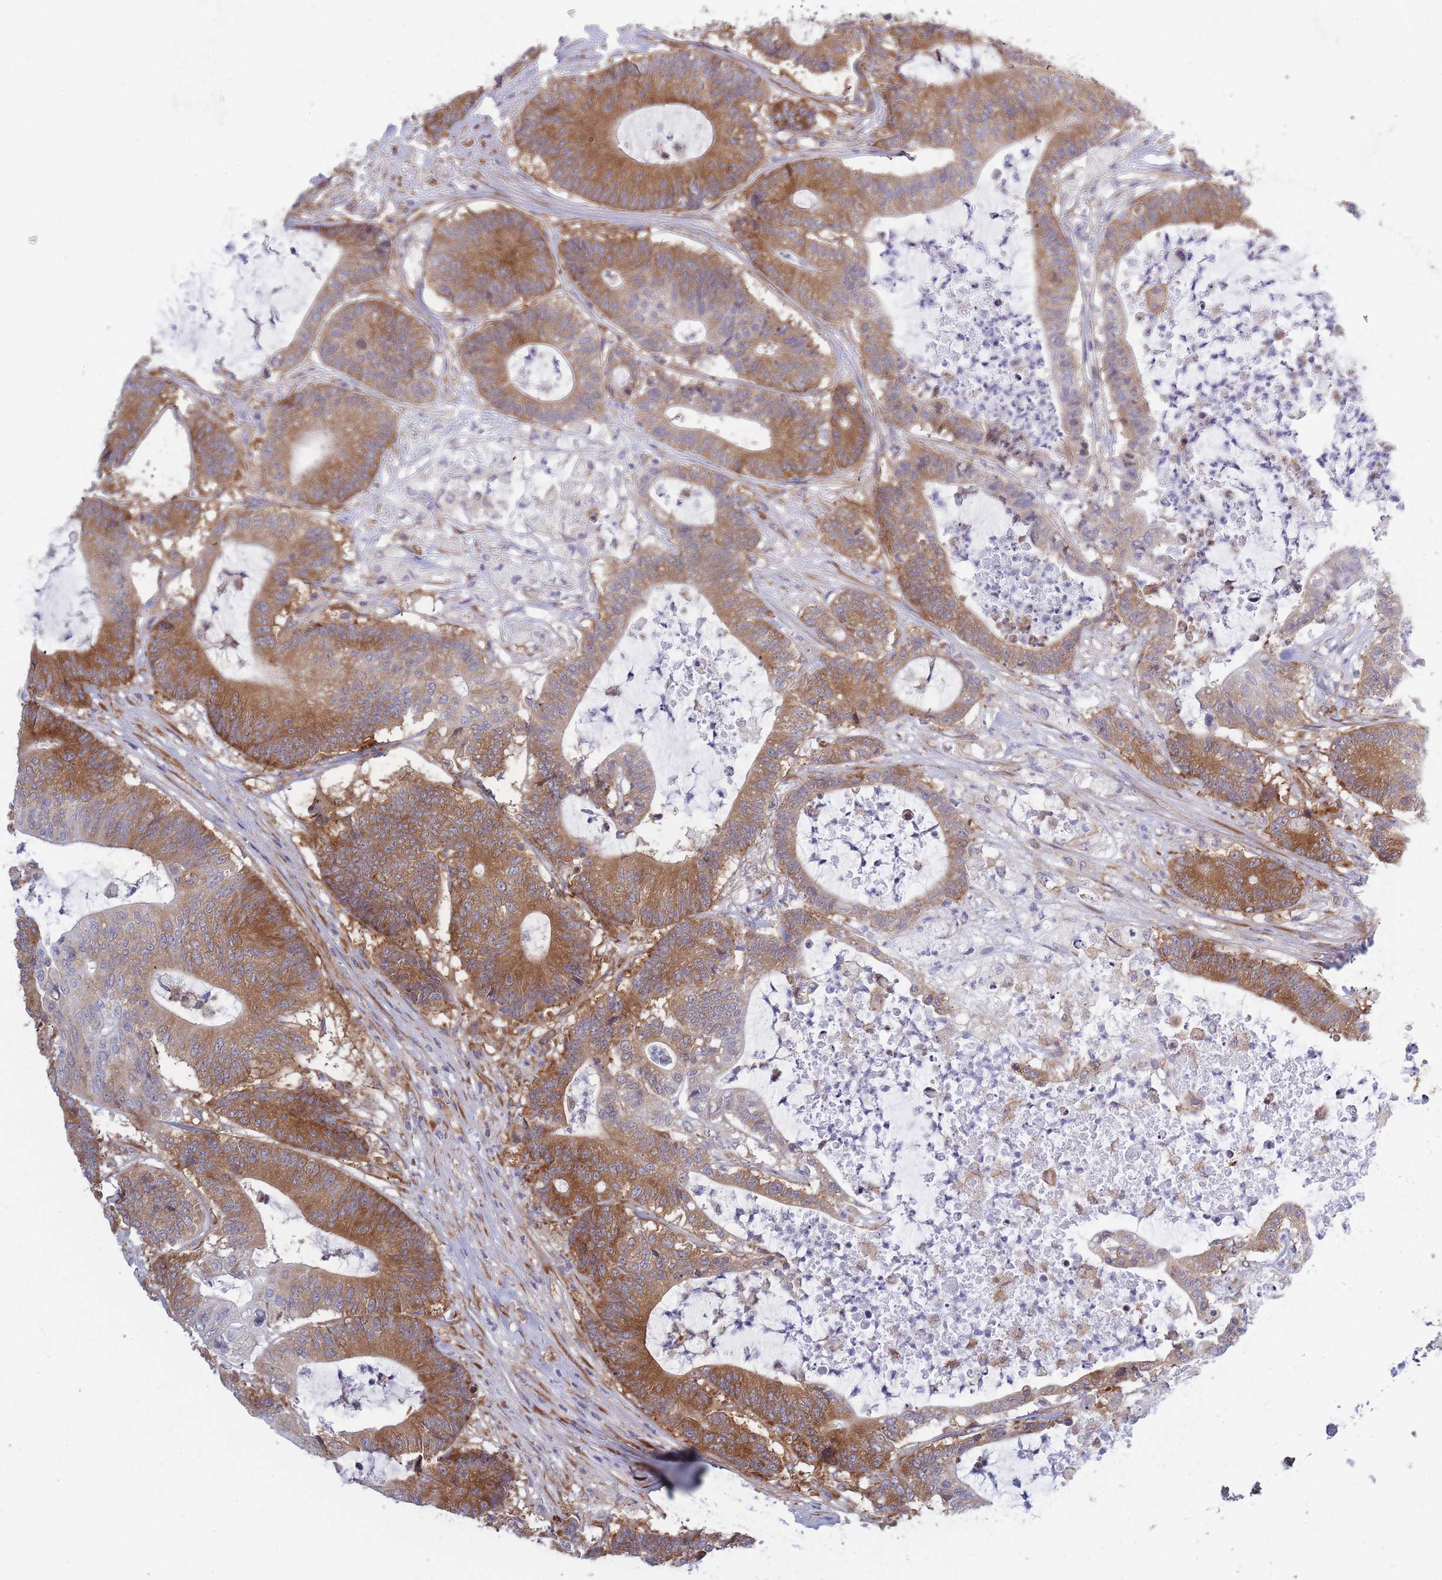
{"staining": {"intensity": "moderate", "quantity": ">75%", "location": "cytoplasmic/membranous"}, "tissue": "colorectal cancer", "cell_type": "Tumor cells", "image_type": "cancer", "snomed": [{"axis": "morphology", "description": "Adenocarcinoma, NOS"}, {"axis": "topography", "description": "Colon"}], "caption": "Immunohistochemistry (IHC) photomicrograph of human colorectal cancer (adenocarcinoma) stained for a protein (brown), which reveals medium levels of moderate cytoplasmic/membranous positivity in approximately >75% of tumor cells.", "gene": "CCDC124", "patient": {"sex": "female", "age": 84}}